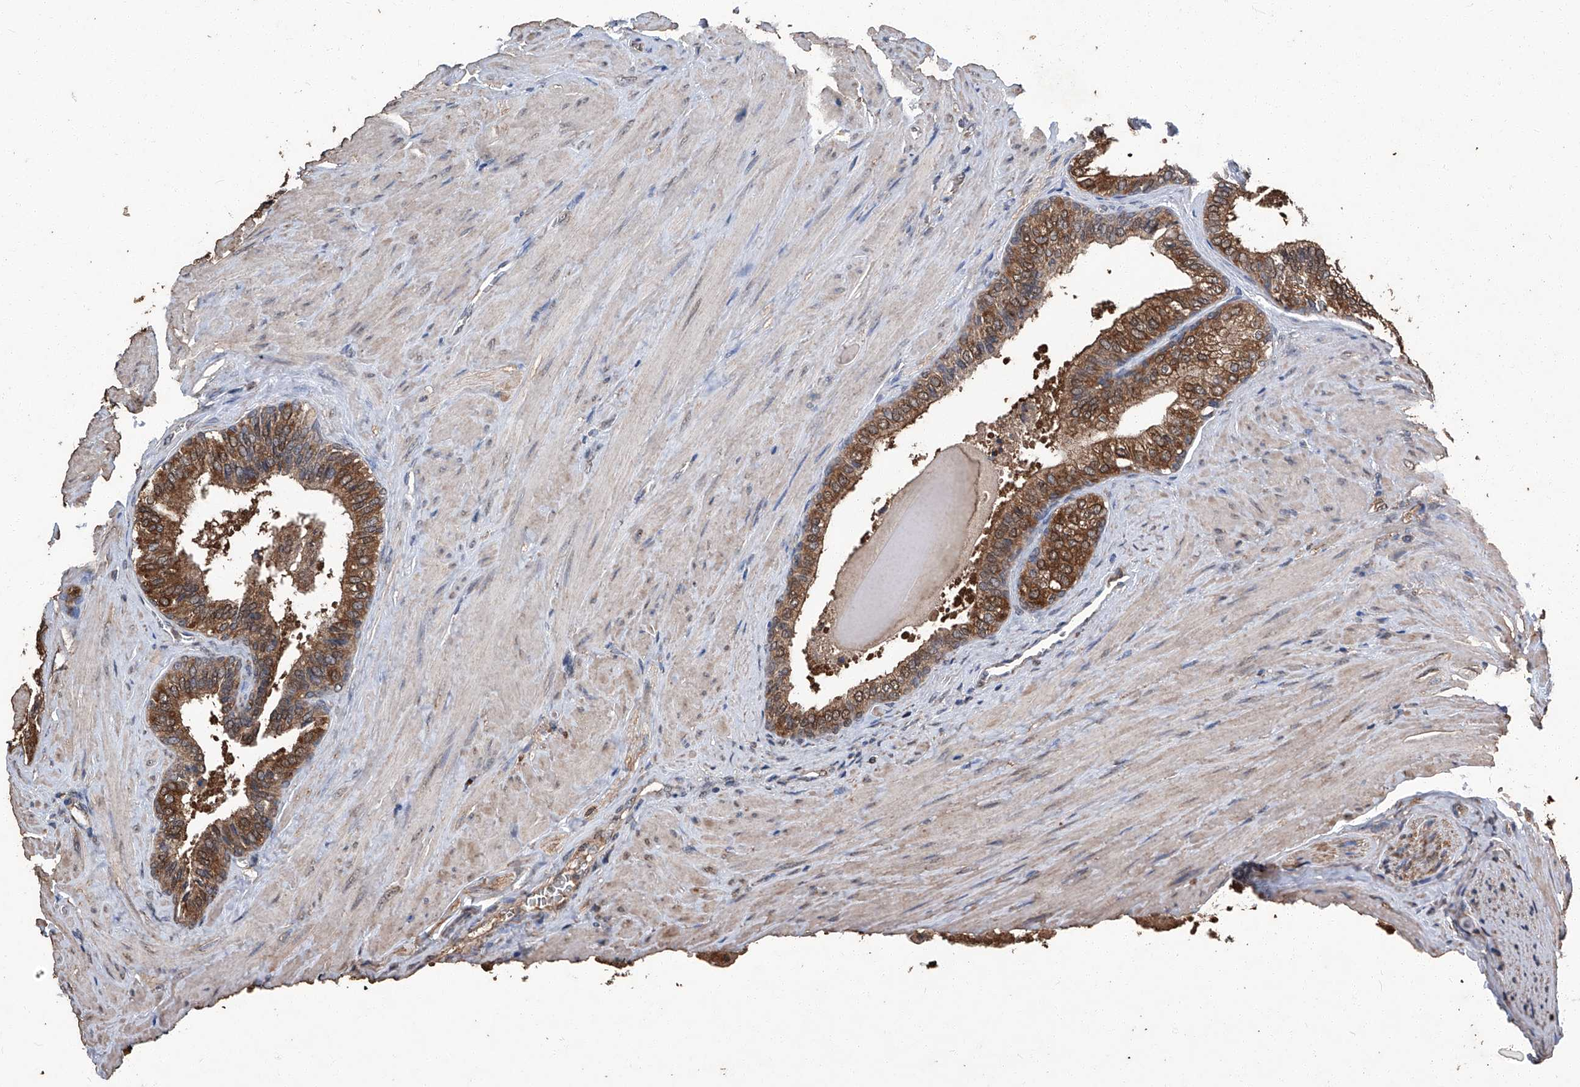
{"staining": {"intensity": "moderate", "quantity": ">75%", "location": "cytoplasmic/membranous"}, "tissue": "prostate cancer", "cell_type": "Tumor cells", "image_type": "cancer", "snomed": [{"axis": "morphology", "description": "Adenocarcinoma, Low grade"}, {"axis": "topography", "description": "Prostate"}], "caption": "IHC staining of prostate cancer (adenocarcinoma (low-grade)), which reveals medium levels of moderate cytoplasmic/membranous expression in about >75% of tumor cells indicating moderate cytoplasmic/membranous protein positivity. The staining was performed using DAB (brown) for protein detection and nuclei were counterstained in hematoxylin (blue).", "gene": "STARD7", "patient": {"sex": "male", "age": 60}}